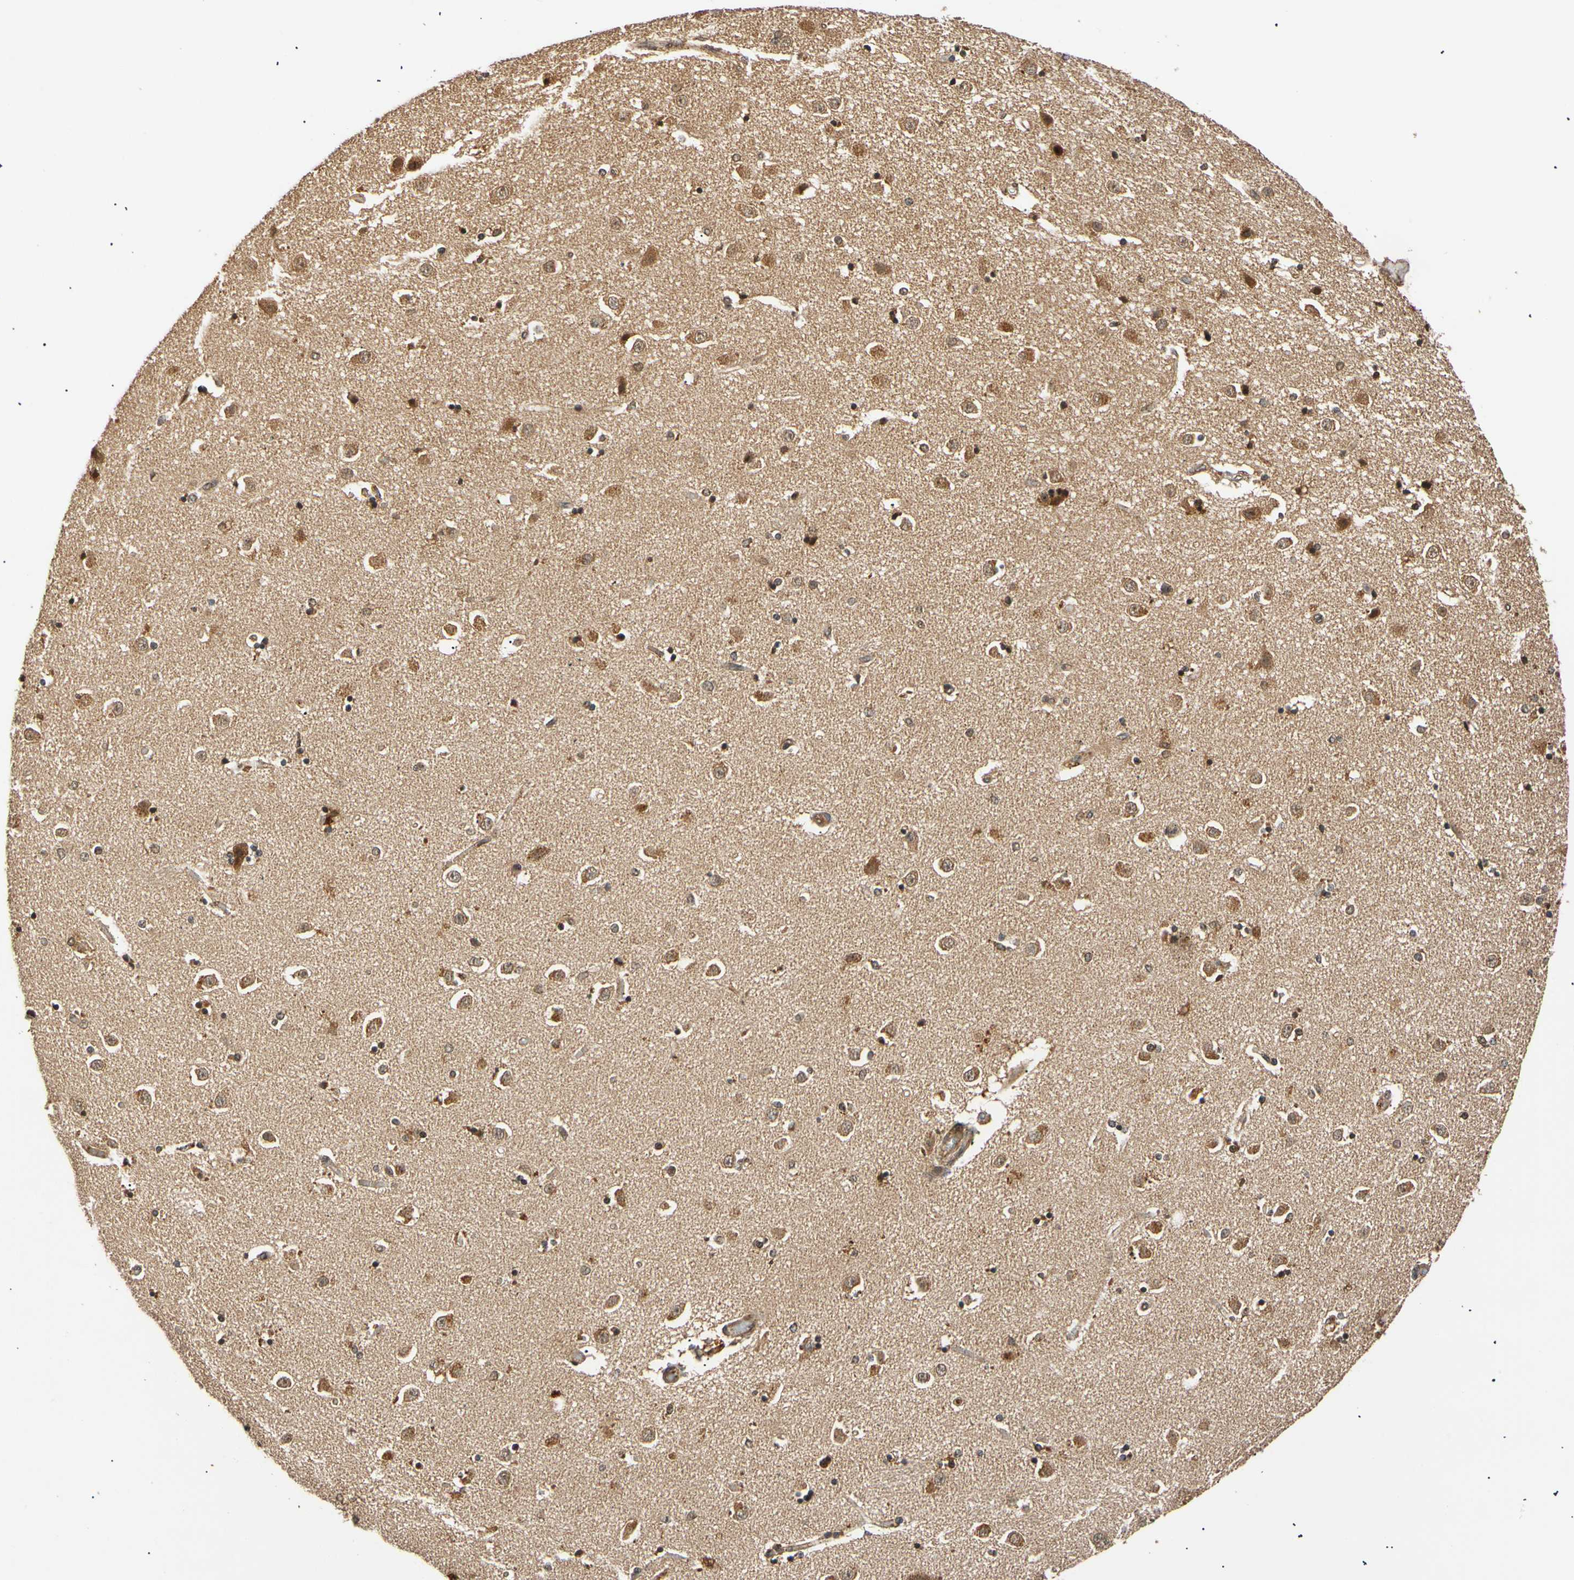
{"staining": {"intensity": "strong", "quantity": "25%-75%", "location": "cytoplasmic/membranous,nuclear"}, "tissue": "caudate", "cell_type": "Glial cells", "image_type": "normal", "snomed": [{"axis": "morphology", "description": "Normal tissue, NOS"}, {"axis": "topography", "description": "Lateral ventricle wall"}], "caption": "DAB (3,3'-diaminobenzidine) immunohistochemical staining of benign caudate displays strong cytoplasmic/membranous,nuclear protein staining in about 25%-75% of glial cells.", "gene": "MRPS22", "patient": {"sex": "female", "age": 54}}